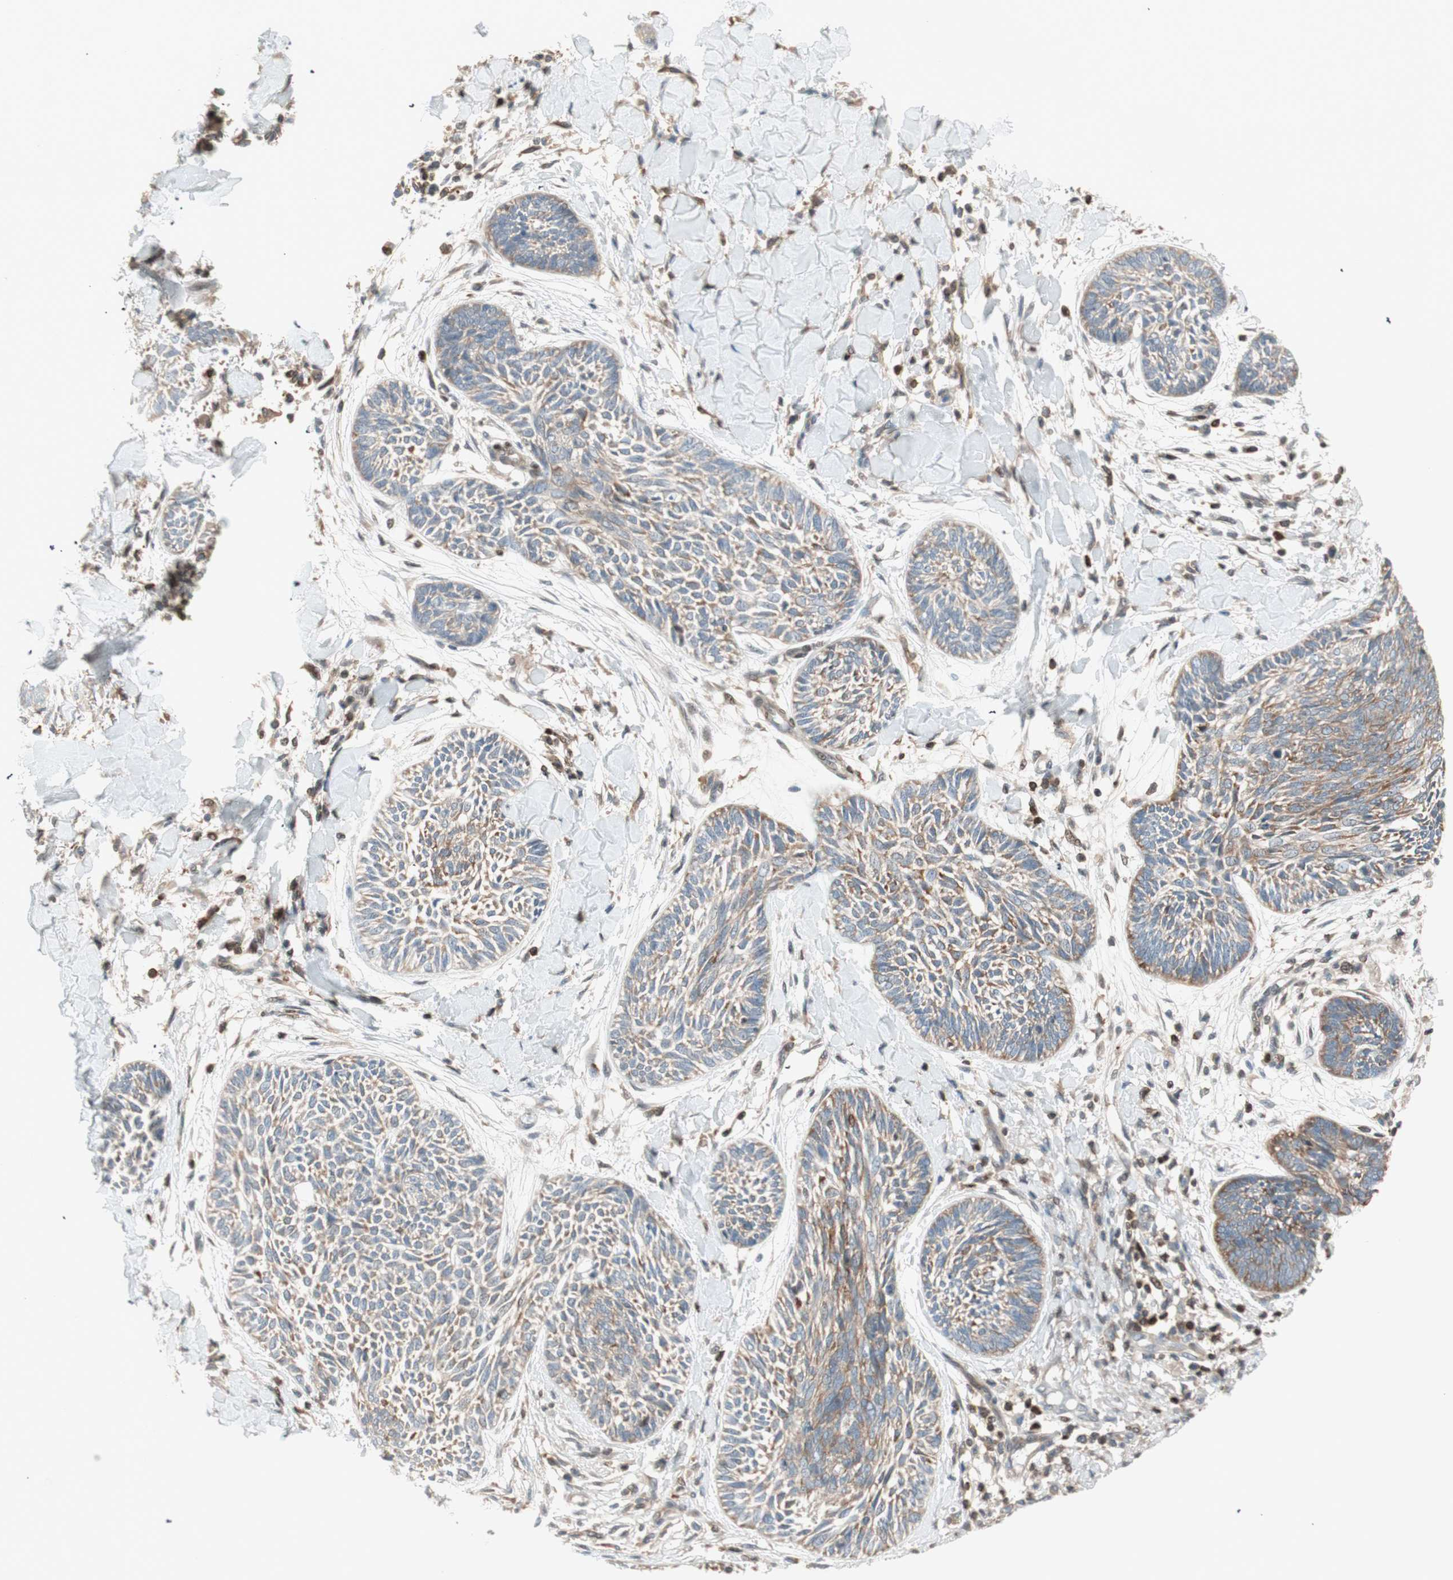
{"staining": {"intensity": "moderate", "quantity": "25%-75%", "location": "cytoplasmic/membranous"}, "tissue": "skin cancer", "cell_type": "Tumor cells", "image_type": "cancer", "snomed": [{"axis": "morphology", "description": "Papilloma, NOS"}, {"axis": "morphology", "description": "Basal cell carcinoma"}, {"axis": "topography", "description": "Skin"}], "caption": "Brown immunohistochemical staining in skin cancer reveals moderate cytoplasmic/membranous positivity in approximately 25%-75% of tumor cells.", "gene": "BIN1", "patient": {"sex": "male", "age": 87}}